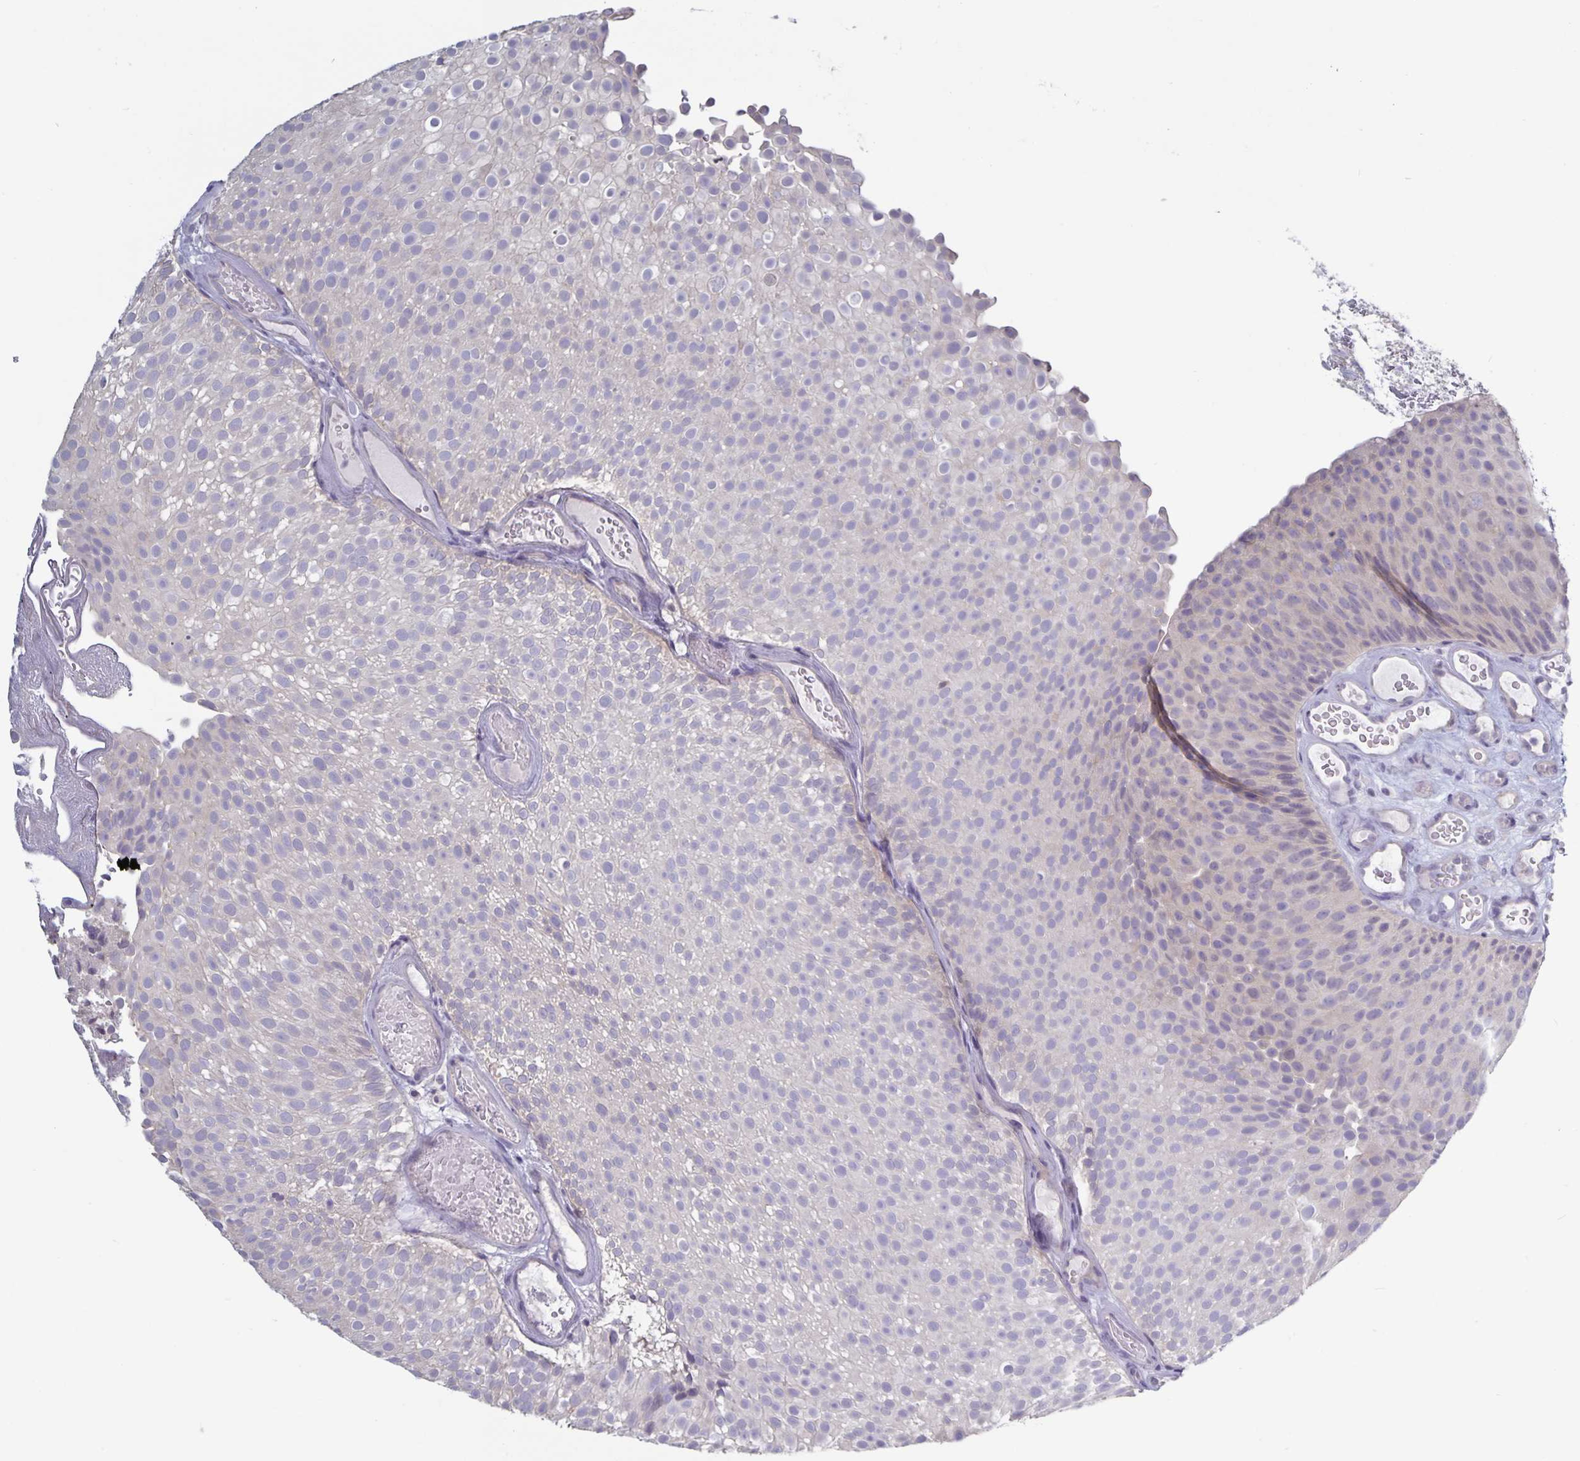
{"staining": {"intensity": "negative", "quantity": "none", "location": "none"}, "tissue": "urothelial cancer", "cell_type": "Tumor cells", "image_type": "cancer", "snomed": [{"axis": "morphology", "description": "Urothelial carcinoma, Low grade"}, {"axis": "topography", "description": "Urinary bladder"}], "caption": "Immunohistochemistry (IHC) of urothelial carcinoma (low-grade) exhibits no positivity in tumor cells.", "gene": "PLCB3", "patient": {"sex": "male", "age": 78}}